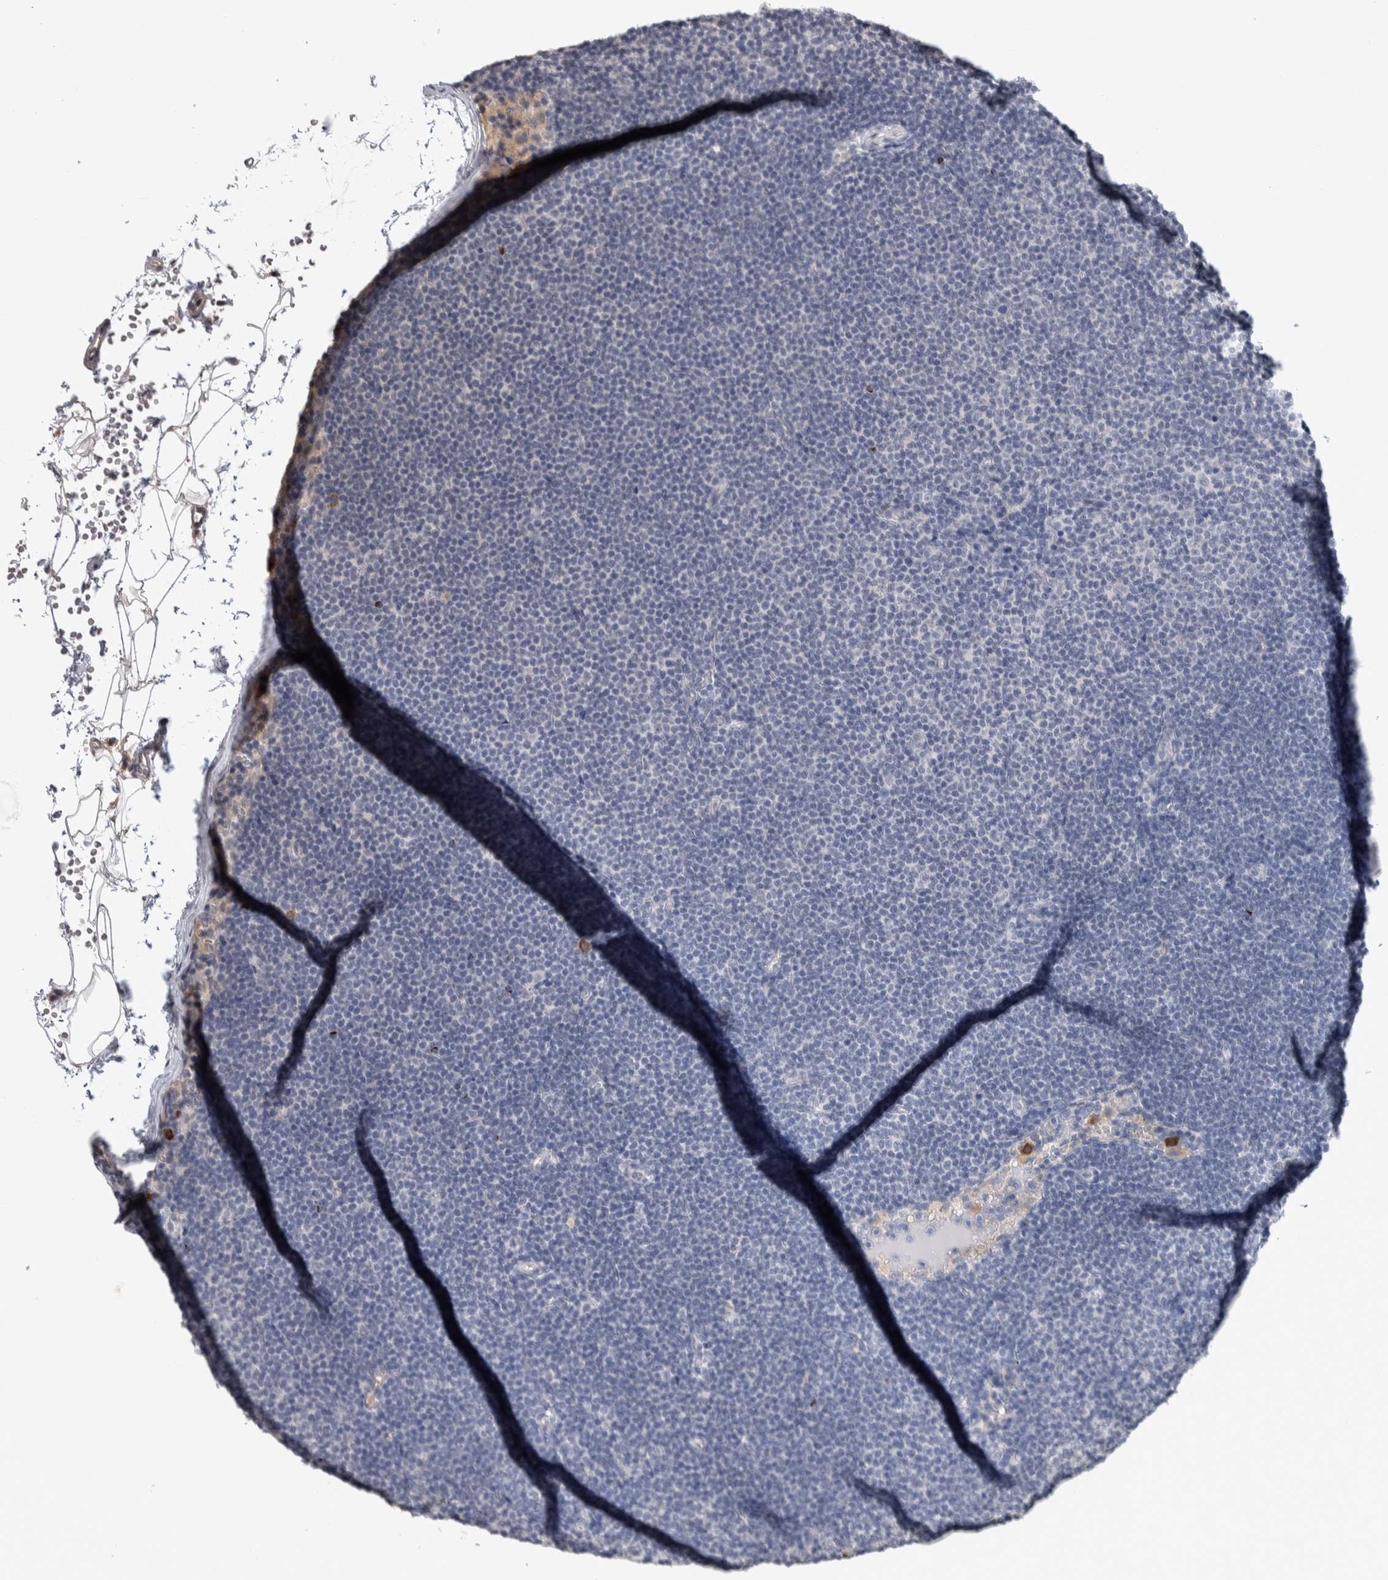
{"staining": {"intensity": "negative", "quantity": "none", "location": "none"}, "tissue": "lymphoma", "cell_type": "Tumor cells", "image_type": "cancer", "snomed": [{"axis": "morphology", "description": "Malignant lymphoma, non-Hodgkin's type, Low grade"}, {"axis": "topography", "description": "Lymph node"}], "caption": "There is no significant expression in tumor cells of lymphoma. (DAB immunohistochemistry (IHC) visualized using brightfield microscopy, high magnification).", "gene": "TMEM102", "patient": {"sex": "female", "age": 53}}